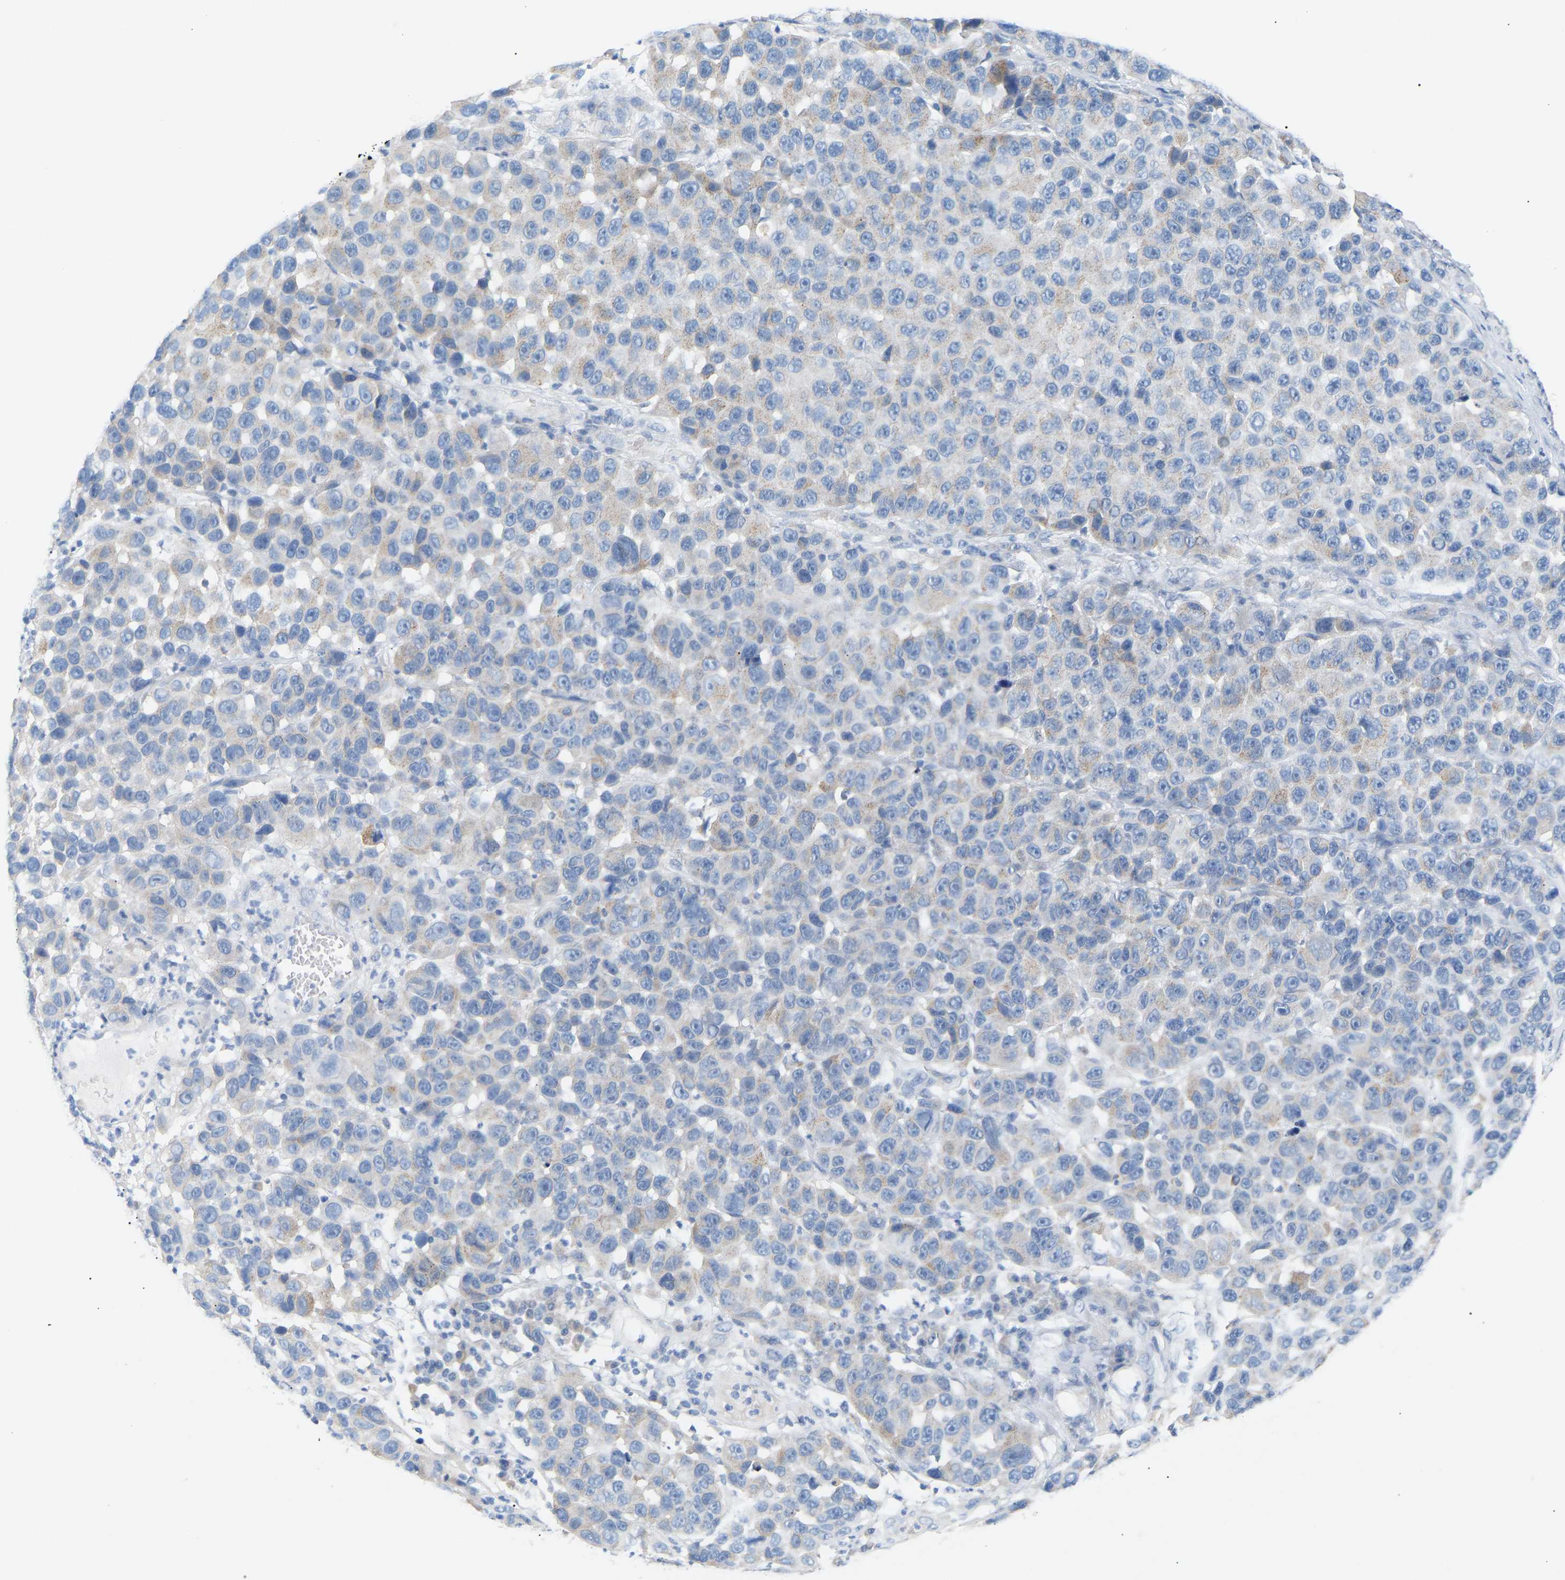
{"staining": {"intensity": "negative", "quantity": "none", "location": "none"}, "tissue": "melanoma", "cell_type": "Tumor cells", "image_type": "cancer", "snomed": [{"axis": "morphology", "description": "Malignant melanoma, NOS"}, {"axis": "topography", "description": "Skin"}], "caption": "High power microscopy image of an IHC image of malignant melanoma, revealing no significant staining in tumor cells.", "gene": "PEX1", "patient": {"sex": "male", "age": 53}}